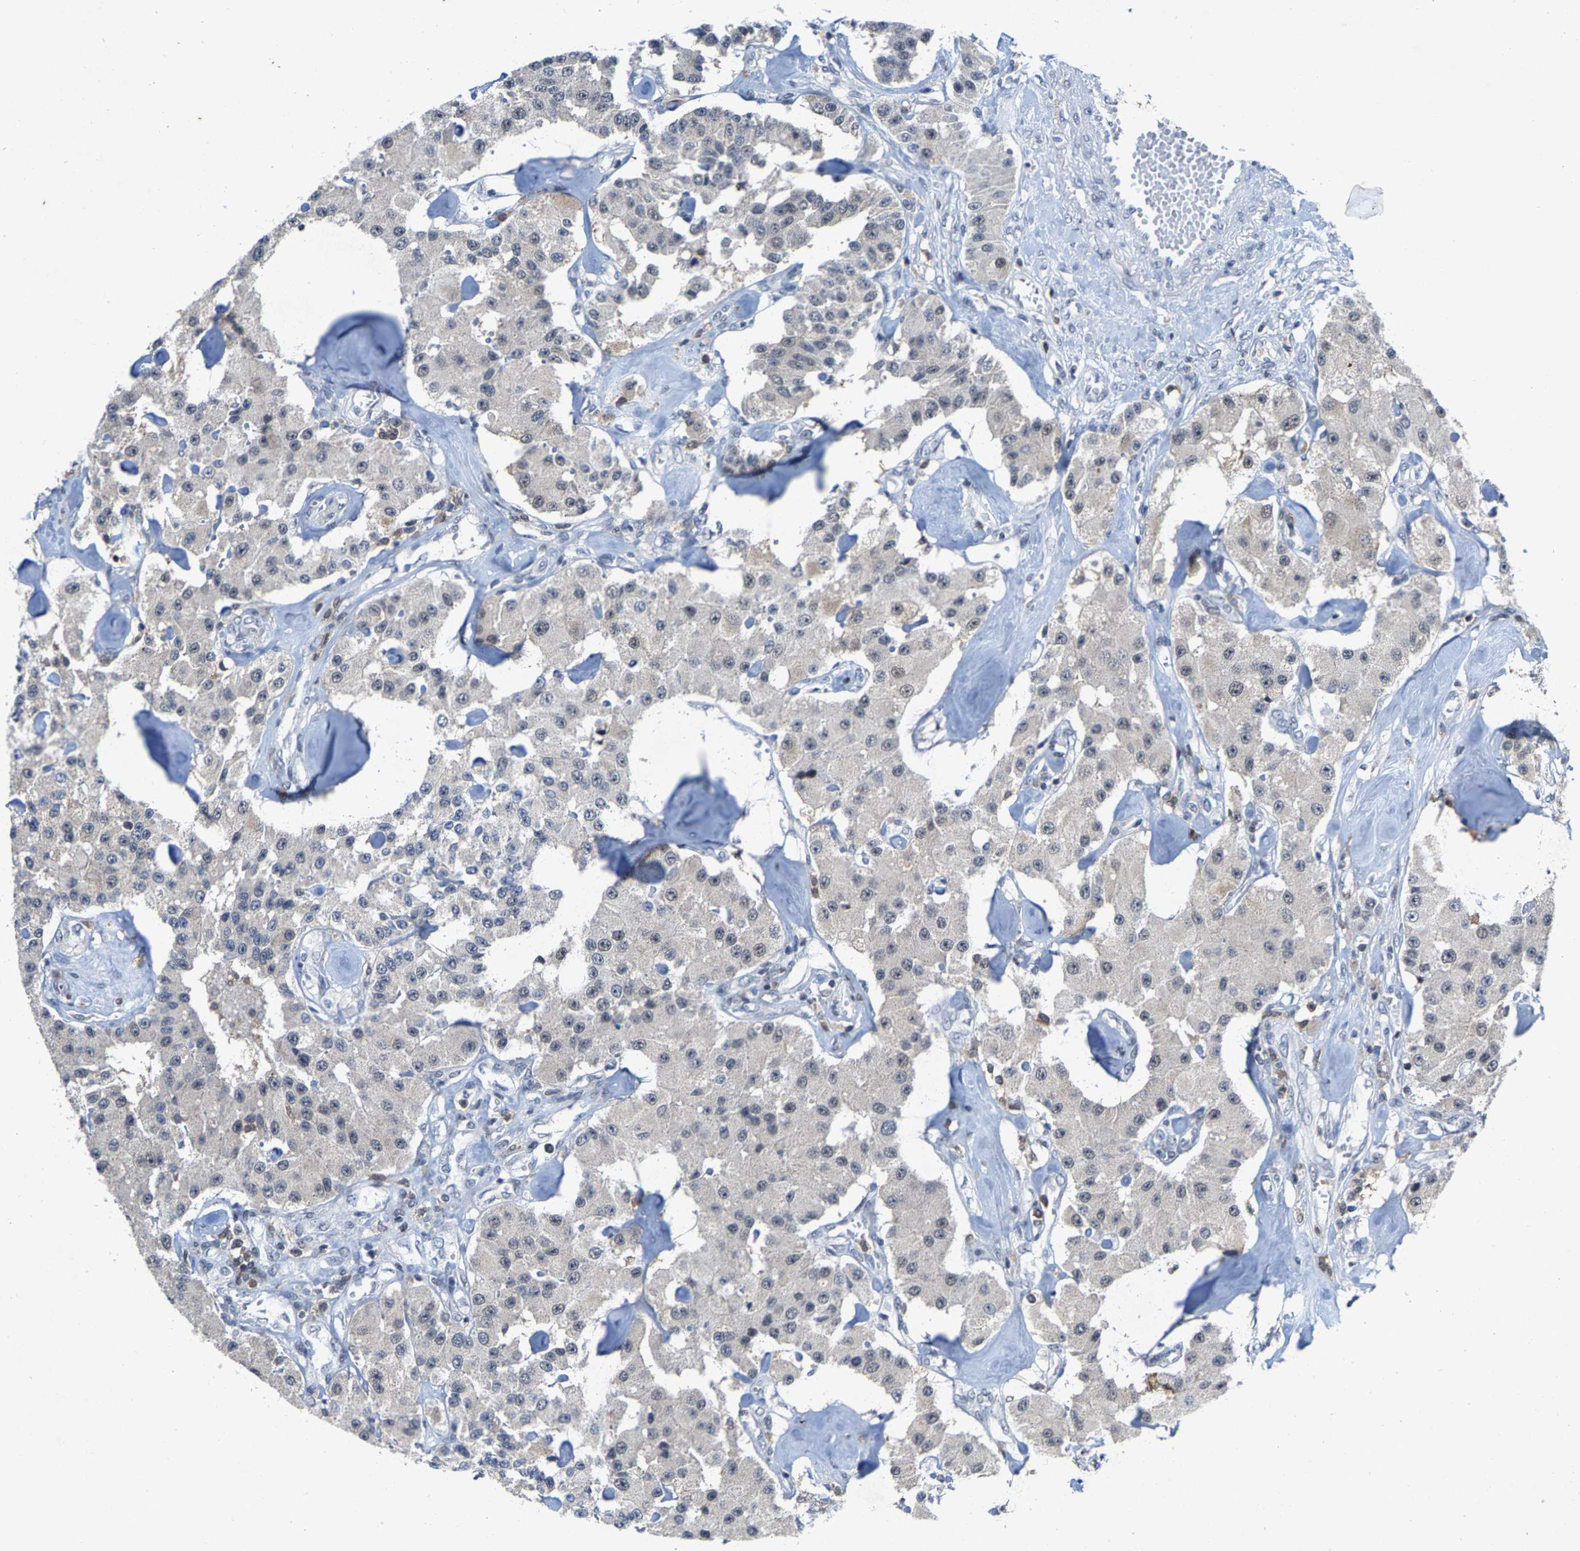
{"staining": {"intensity": "negative", "quantity": "none", "location": "none"}, "tissue": "carcinoid", "cell_type": "Tumor cells", "image_type": "cancer", "snomed": [{"axis": "morphology", "description": "Carcinoid, malignant, NOS"}, {"axis": "topography", "description": "Pancreas"}], "caption": "Tumor cells show no significant staining in carcinoid. (DAB (3,3'-diaminobenzidine) immunohistochemistry (IHC) visualized using brightfield microscopy, high magnification).", "gene": "FGD3", "patient": {"sex": "male", "age": 41}}